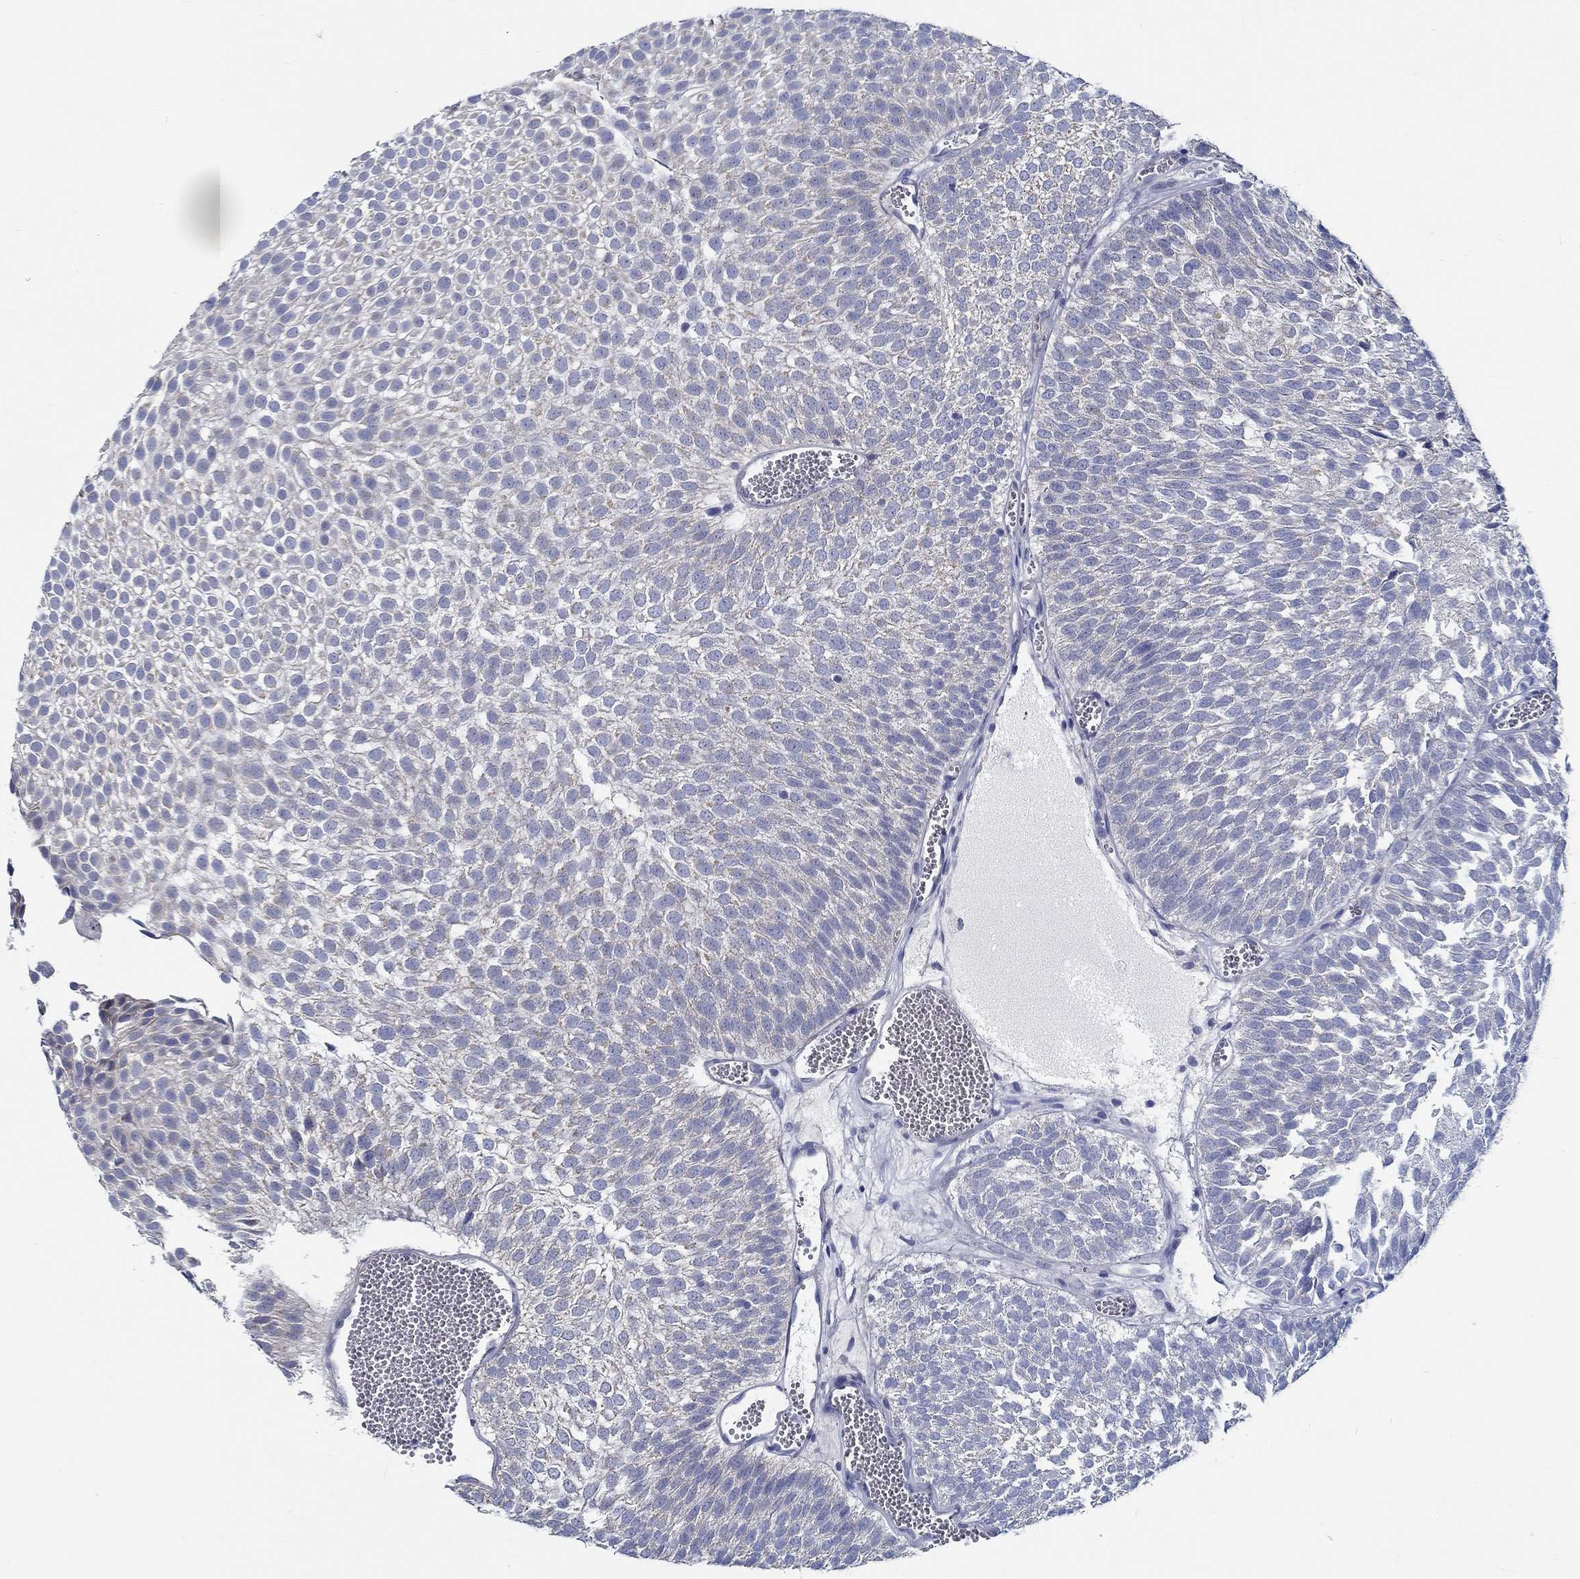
{"staining": {"intensity": "negative", "quantity": "none", "location": "none"}, "tissue": "urothelial cancer", "cell_type": "Tumor cells", "image_type": "cancer", "snomed": [{"axis": "morphology", "description": "Urothelial carcinoma, Low grade"}, {"axis": "topography", "description": "Urinary bladder"}], "caption": "High magnification brightfield microscopy of low-grade urothelial carcinoma stained with DAB (3,3'-diaminobenzidine) (brown) and counterstained with hematoxylin (blue): tumor cells show no significant expression.", "gene": "MYBPC1", "patient": {"sex": "male", "age": 52}}